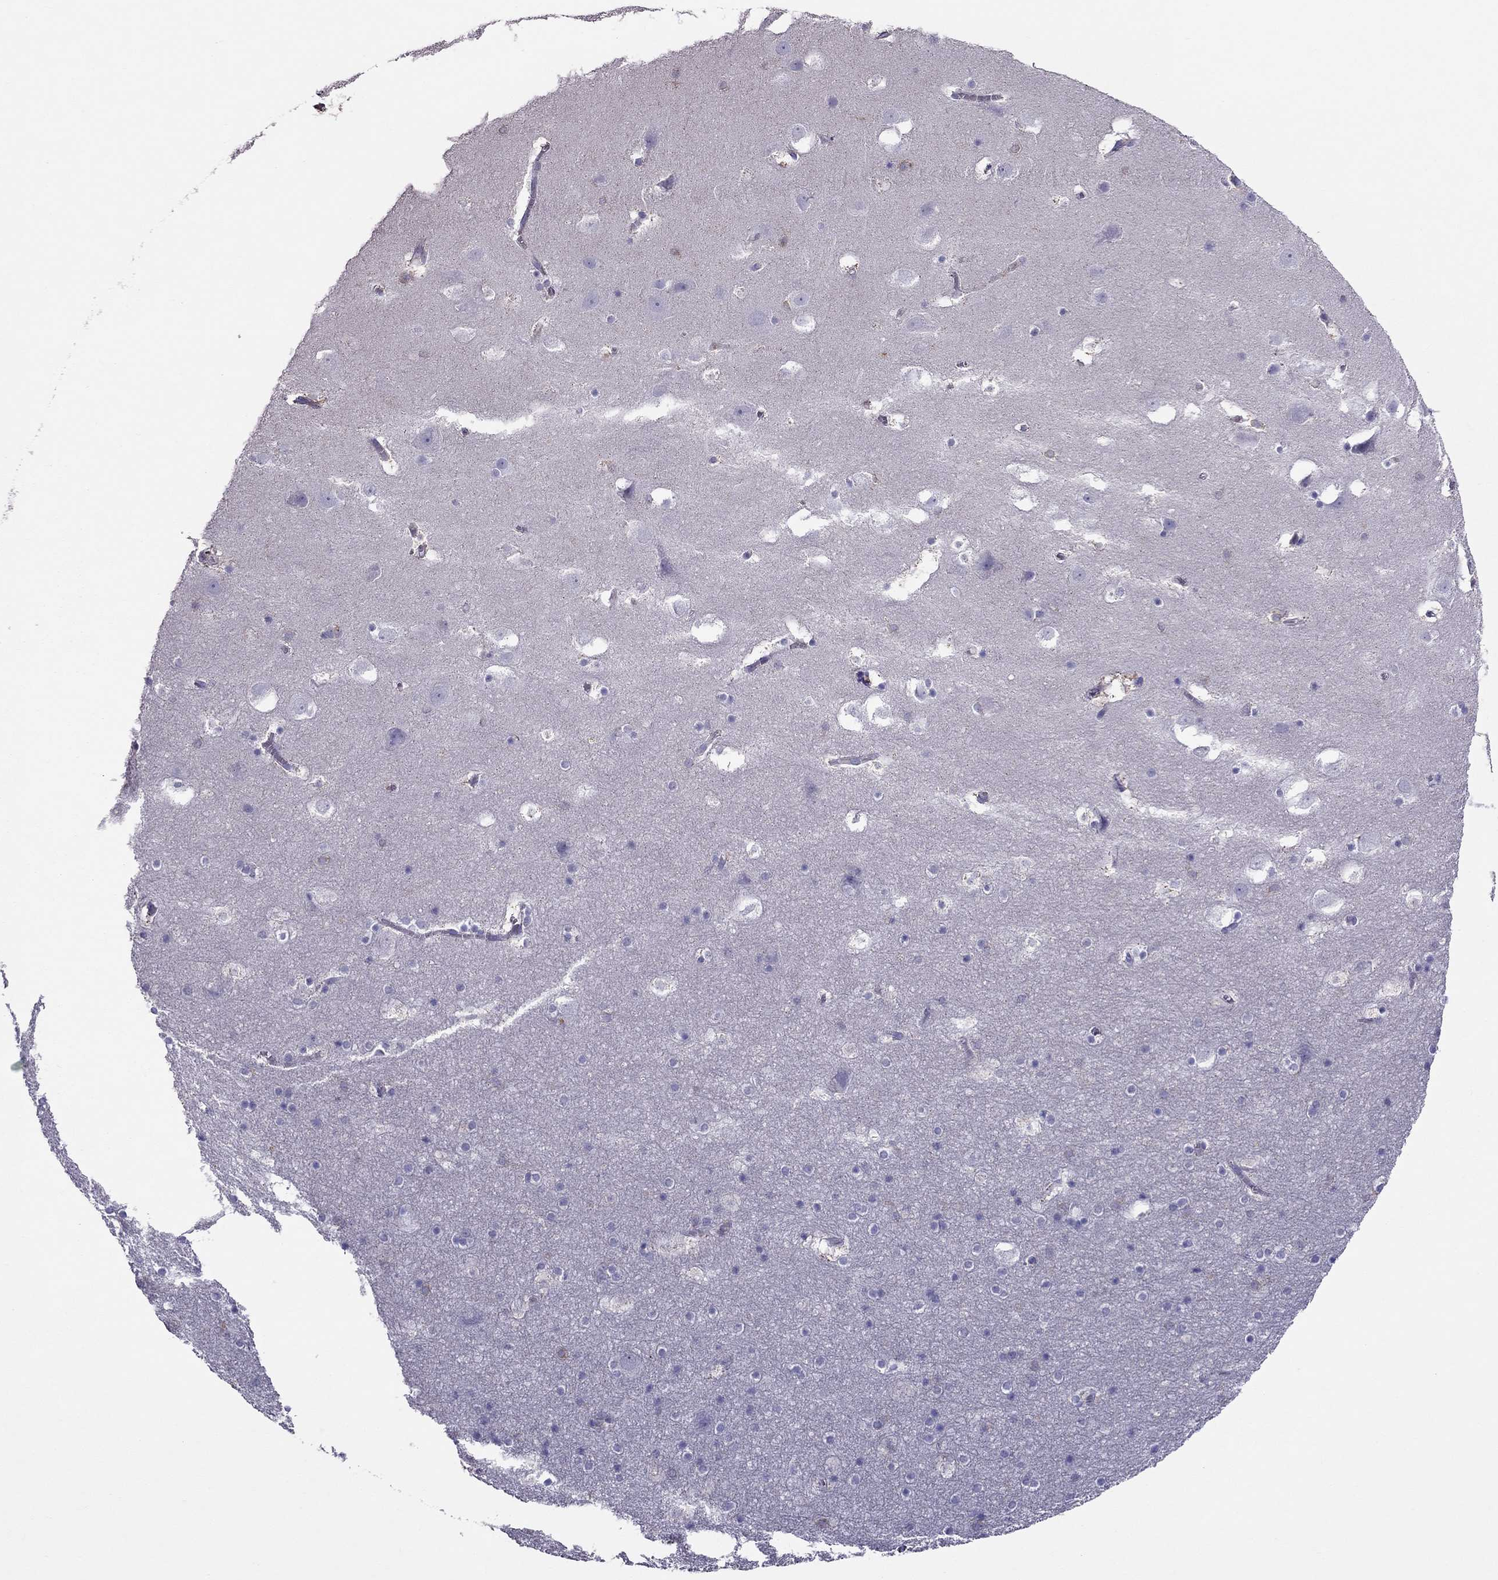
{"staining": {"intensity": "negative", "quantity": "none", "location": "none"}, "tissue": "hippocampus", "cell_type": "Glial cells", "image_type": "normal", "snomed": [{"axis": "morphology", "description": "Normal tissue, NOS"}, {"axis": "topography", "description": "Hippocampus"}], "caption": "A high-resolution photomicrograph shows immunohistochemistry (IHC) staining of benign hippocampus, which demonstrates no significant staining in glial cells. The staining is performed using DAB (3,3'-diaminobenzidine) brown chromogen with nuclei counter-stained in using hematoxylin.", "gene": "TEX22", "patient": {"sex": "male", "age": 45}}